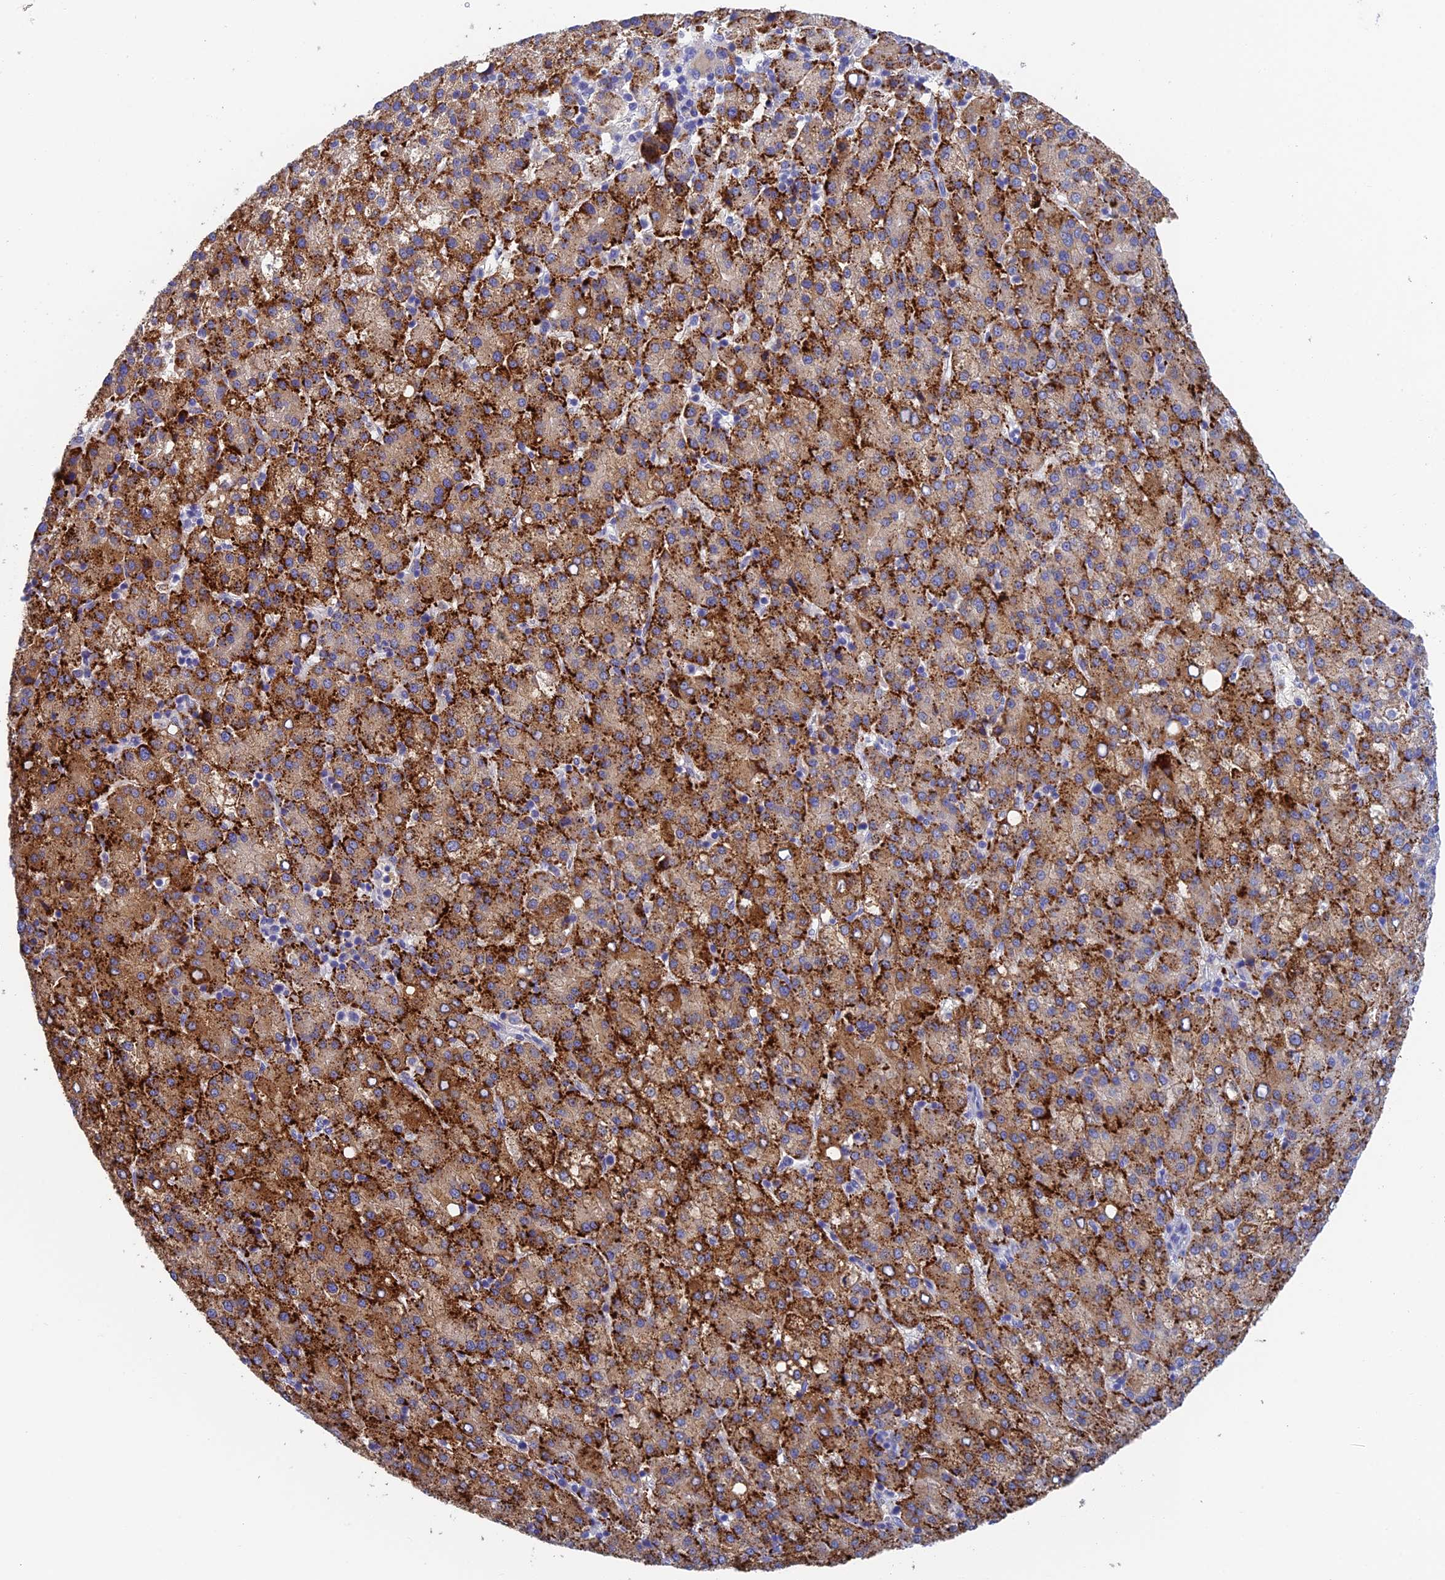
{"staining": {"intensity": "strong", "quantity": "25%-75%", "location": "cytoplasmic/membranous"}, "tissue": "liver cancer", "cell_type": "Tumor cells", "image_type": "cancer", "snomed": [{"axis": "morphology", "description": "Carcinoma, Hepatocellular, NOS"}, {"axis": "topography", "description": "Liver"}], "caption": "Tumor cells demonstrate high levels of strong cytoplasmic/membranous staining in approximately 25%-75% of cells in human liver hepatocellular carcinoma.", "gene": "ADAMTS13", "patient": {"sex": "female", "age": 58}}